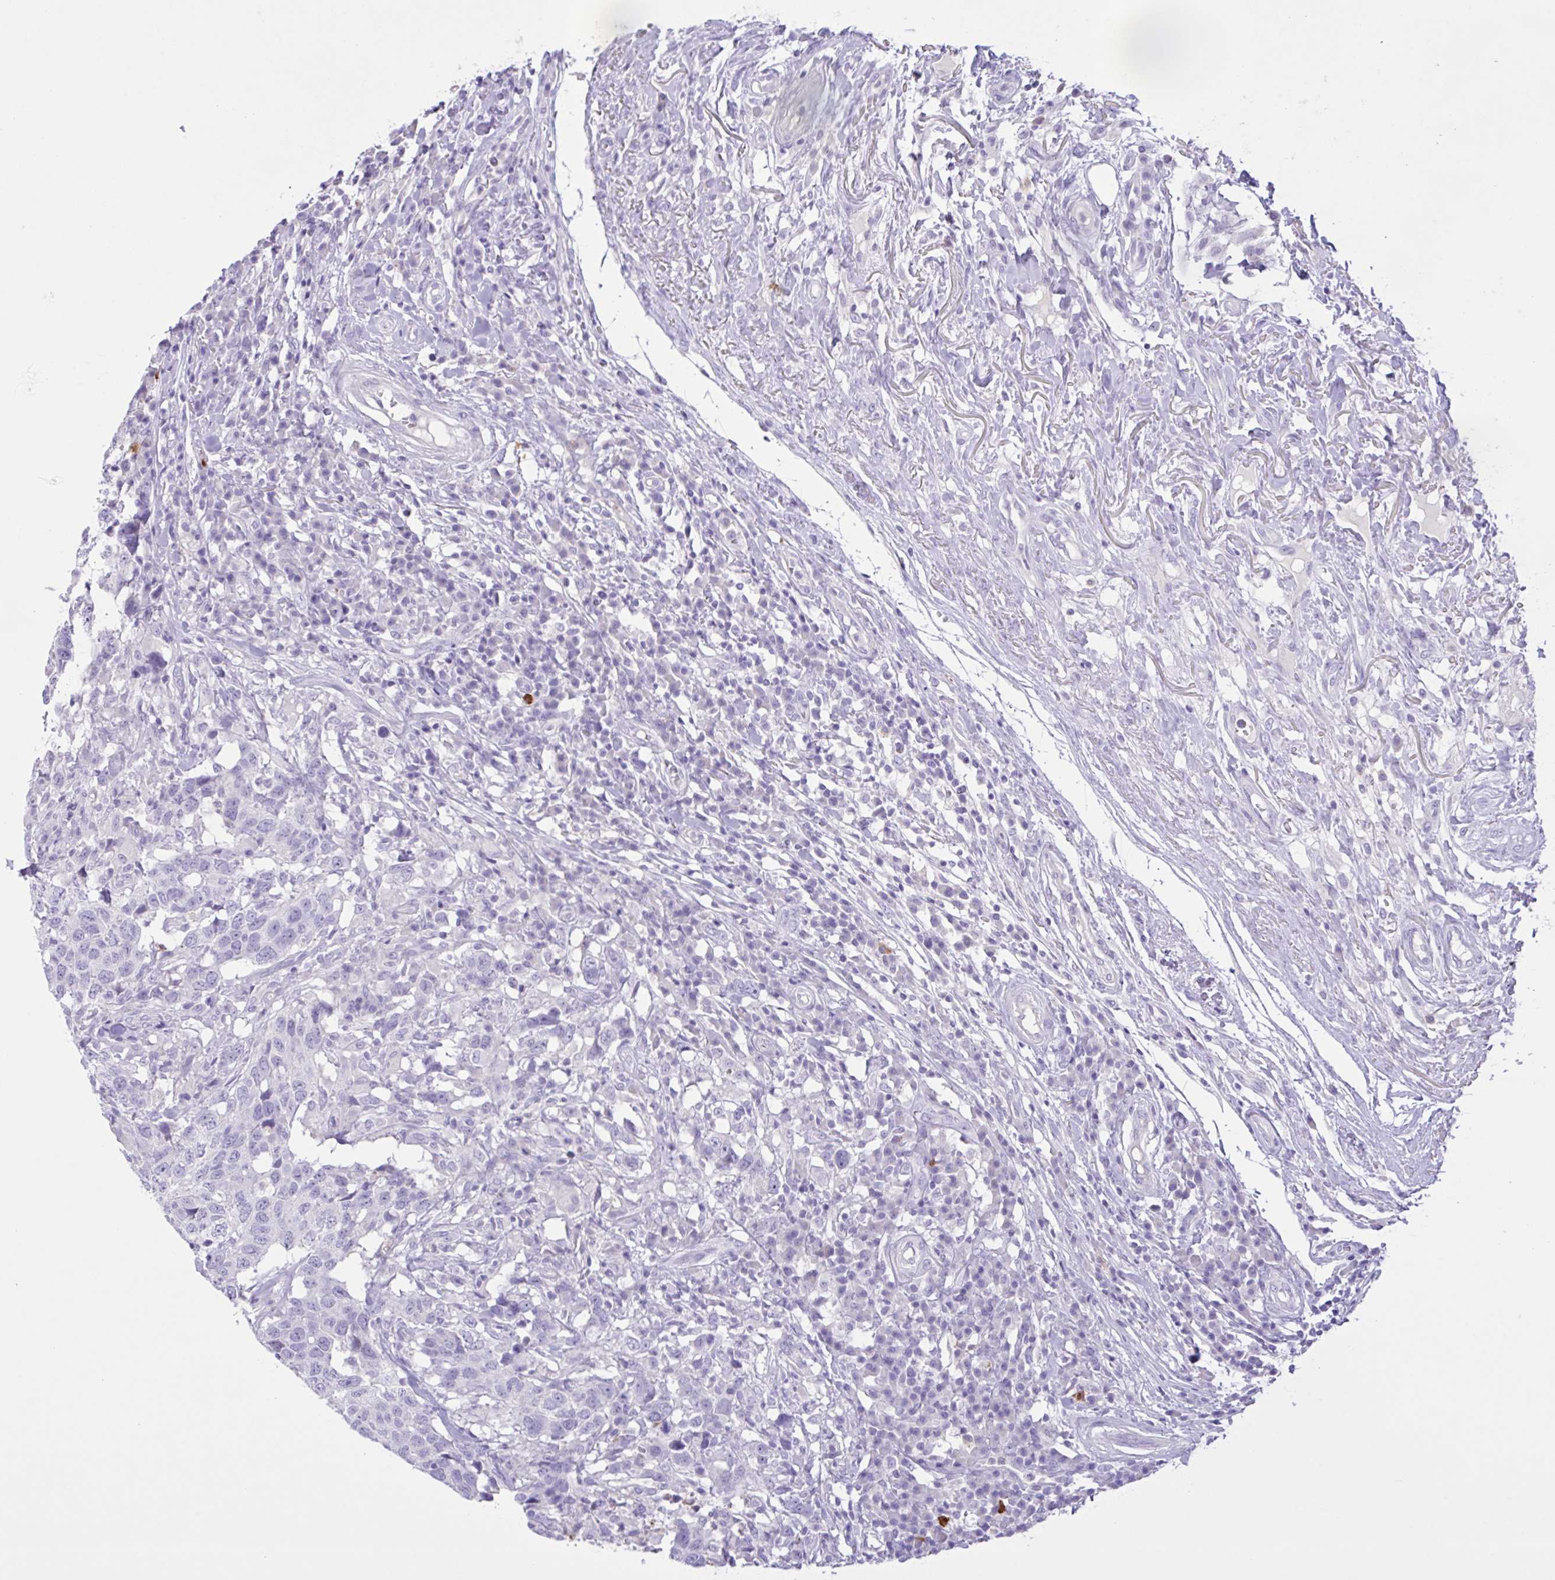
{"staining": {"intensity": "negative", "quantity": "none", "location": "none"}, "tissue": "head and neck cancer", "cell_type": "Tumor cells", "image_type": "cancer", "snomed": [{"axis": "morphology", "description": "Normal tissue, NOS"}, {"axis": "morphology", "description": "Squamous cell carcinoma, NOS"}, {"axis": "topography", "description": "Skeletal muscle"}, {"axis": "topography", "description": "Vascular tissue"}, {"axis": "topography", "description": "Peripheral nerve tissue"}, {"axis": "topography", "description": "Head-Neck"}], "caption": "Tumor cells are negative for brown protein staining in head and neck squamous cell carcinoma. (Stains: DAB immunohistochemistry with hematoxylin counter stain, Microscopy: brightfield microscopy at high magnification).", "gene": "CST11", "patient": {"sex": "male", "age": 66}}